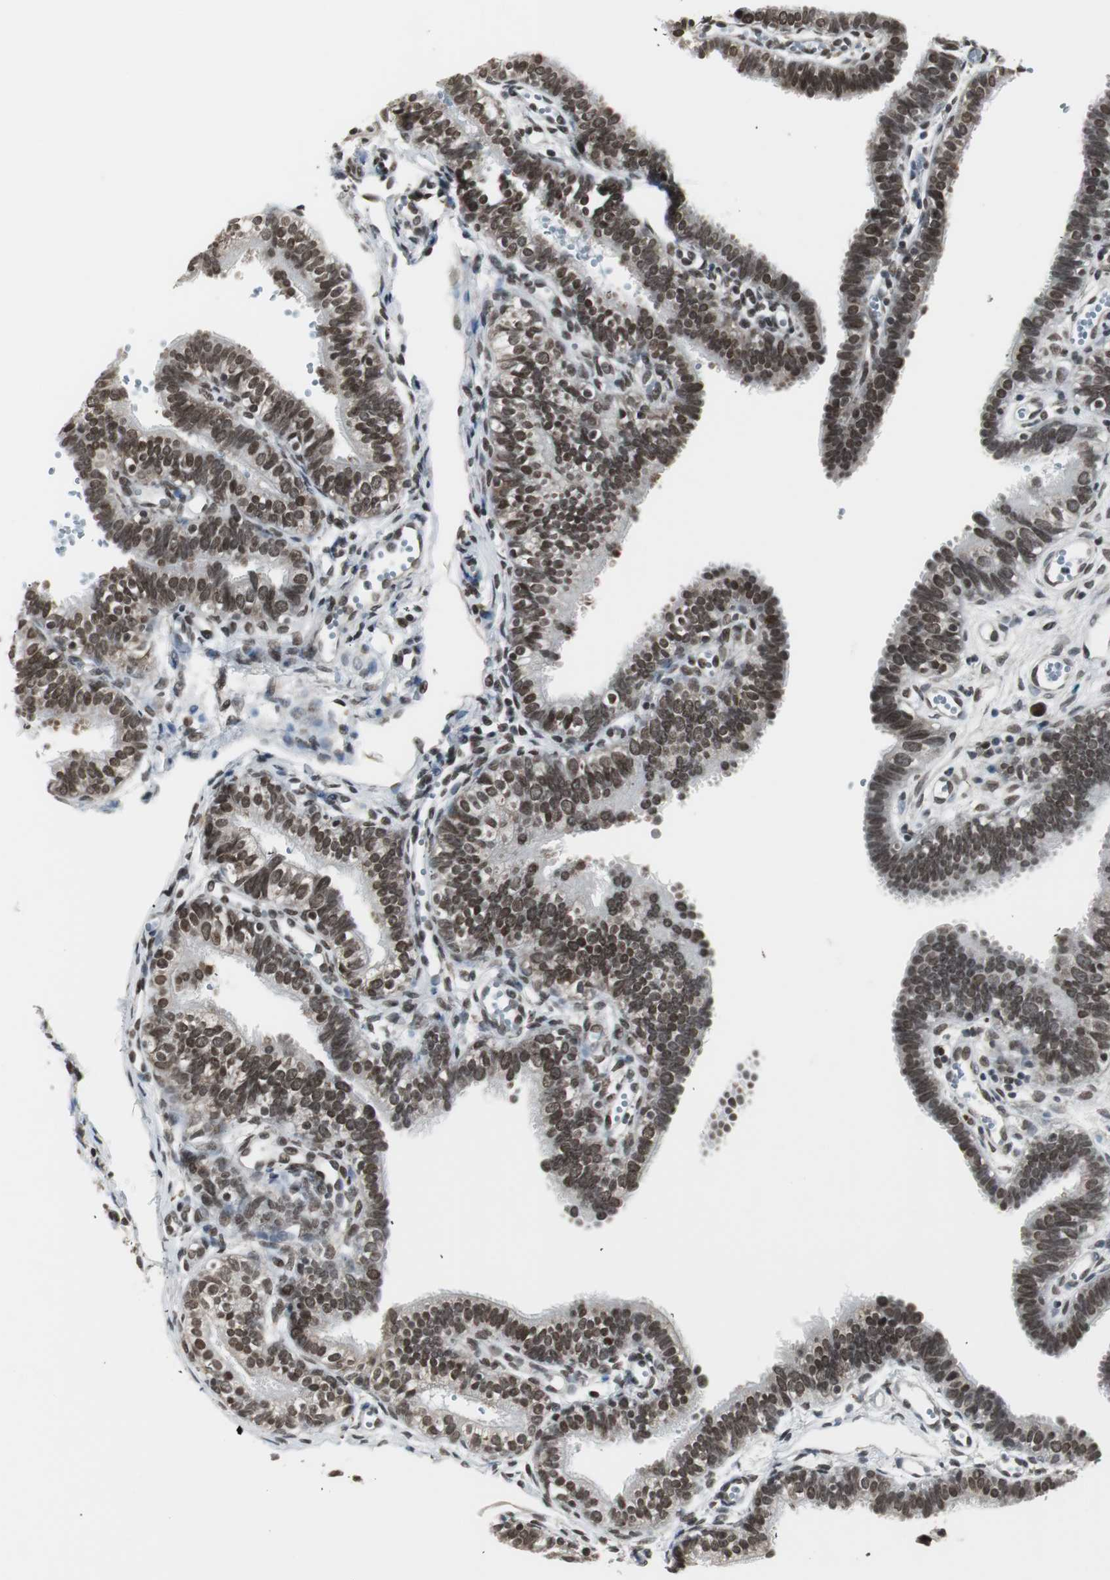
{"staining": {"intensity": "moderate", "quantity": ">75%", "location": "cytoplasmic/membranous,nuclear"}, "tissue": "fallopian tube", "cell_type": "Glandular cells", "image_type": "normal", "snomed": [{"axis": "morphology", "description": "Normal tissue, NOS"}, {"axis": "topography", "description": "Fallopian tube"}, {"axis": "topography", "description": "Placenta"}], "caption": "The micrograph shows immunohistochemical staining of unremarkable fallopian tube. There is moderate cytoplasmic/membranous,nuclear positivity is appreciated in about >75% of glandular cells.", "gene": "MPG", "patient": {"sex": "female", "age": 34}}